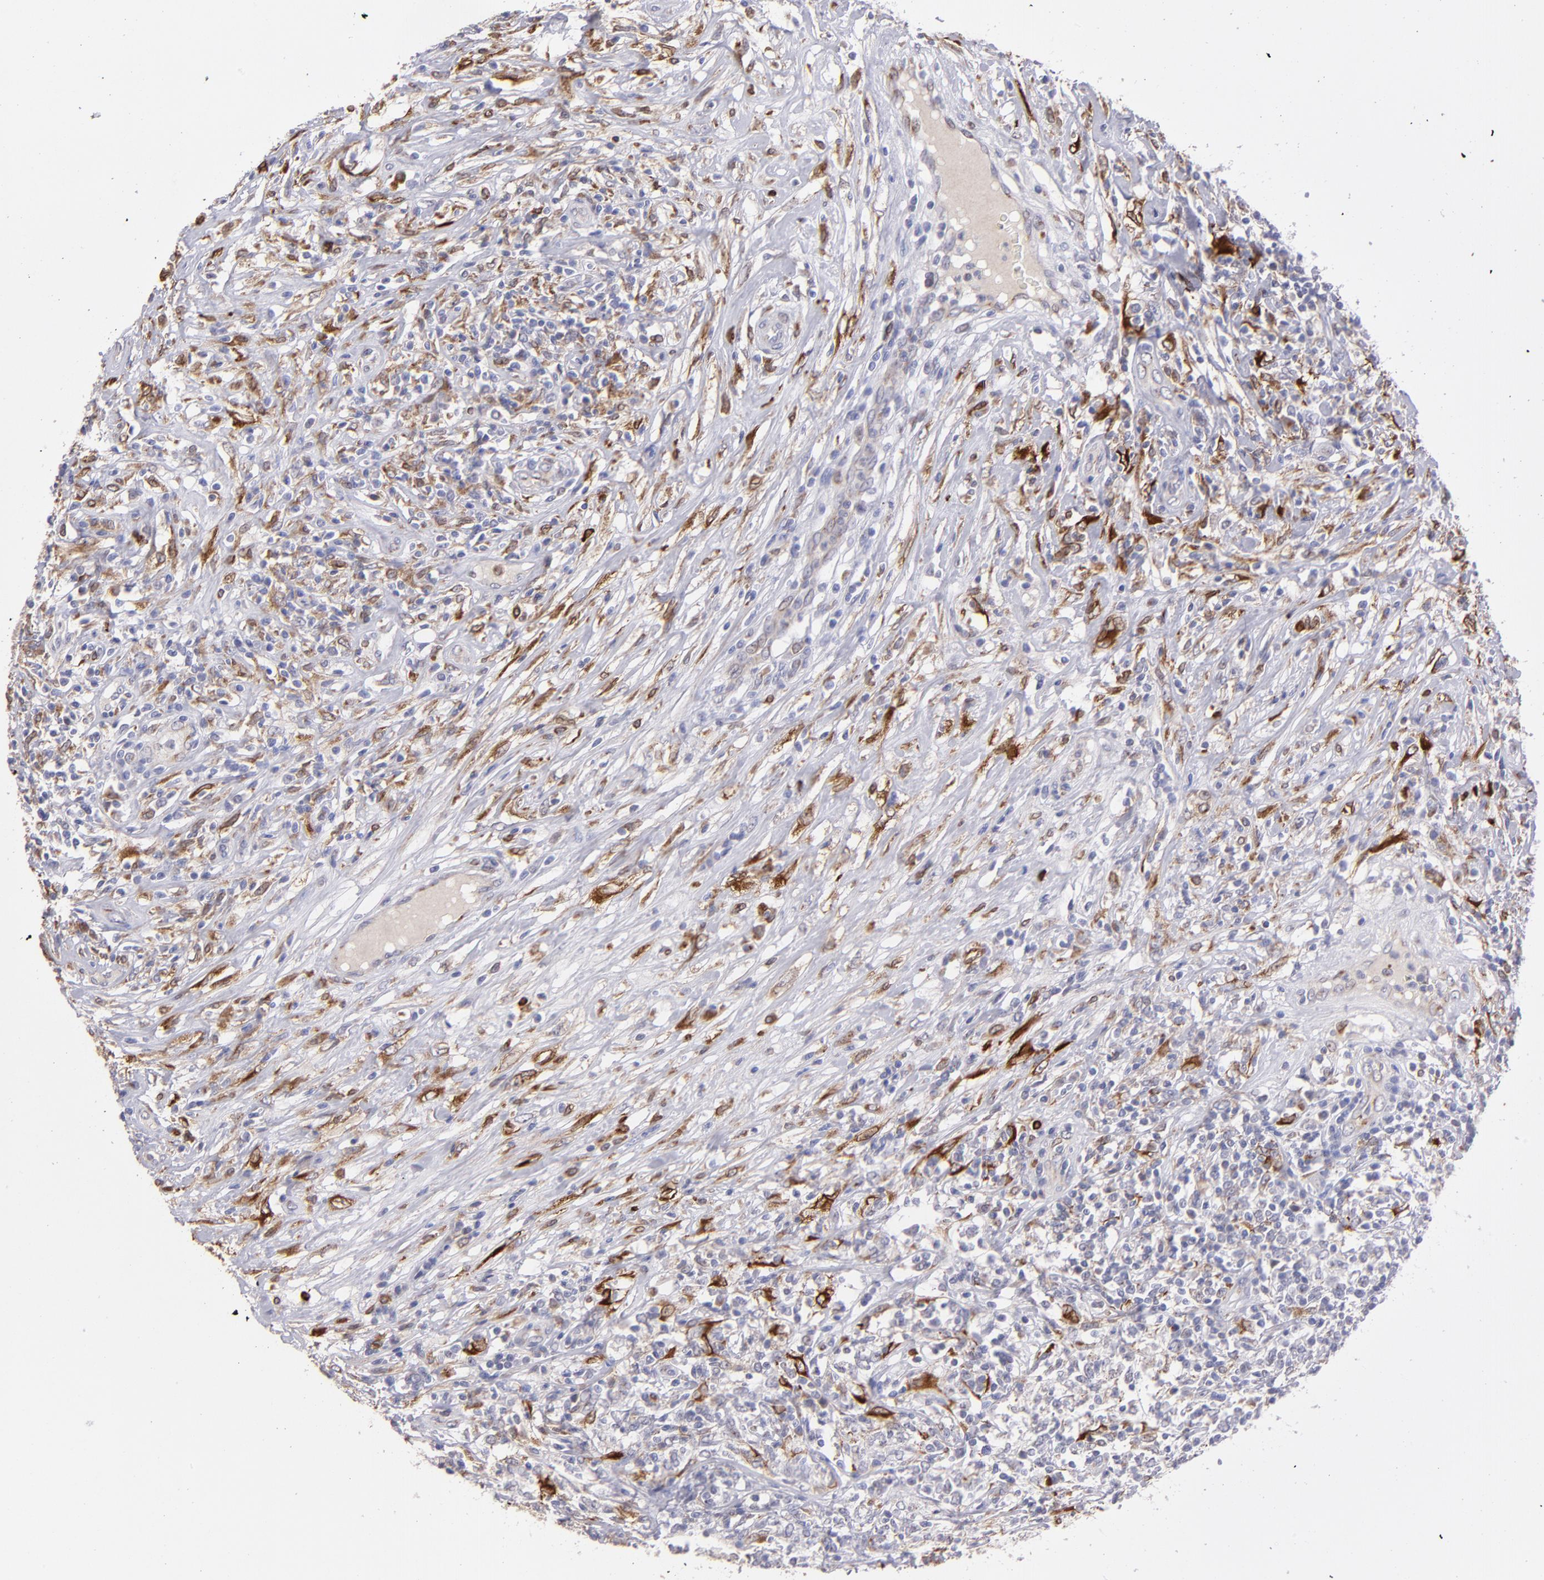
{"staining": {"intensity": "moderate", "quantity": "<25%", "location": "cytoplasmic/membranous"}, "tissue": "lymphoma", "cell_type": "Tumor cells", "image_type": "cancer", "snomed": [{"axis": "morphology", "description": "Malignant lymphoma, non-Hodgkin's type, High grade"}, {"axis": "topography", "description": "Lymph node"}], "caption": "High-grade malignant lymphoma, non-Hodgkin's type was stained to show a protein in brown. There is low levels of moderate cytoplasmic/membranous staining in approximately <25% of tumor cells.", "gene": "PTGS1", "patient": {"sex": "female", "age": 84}}